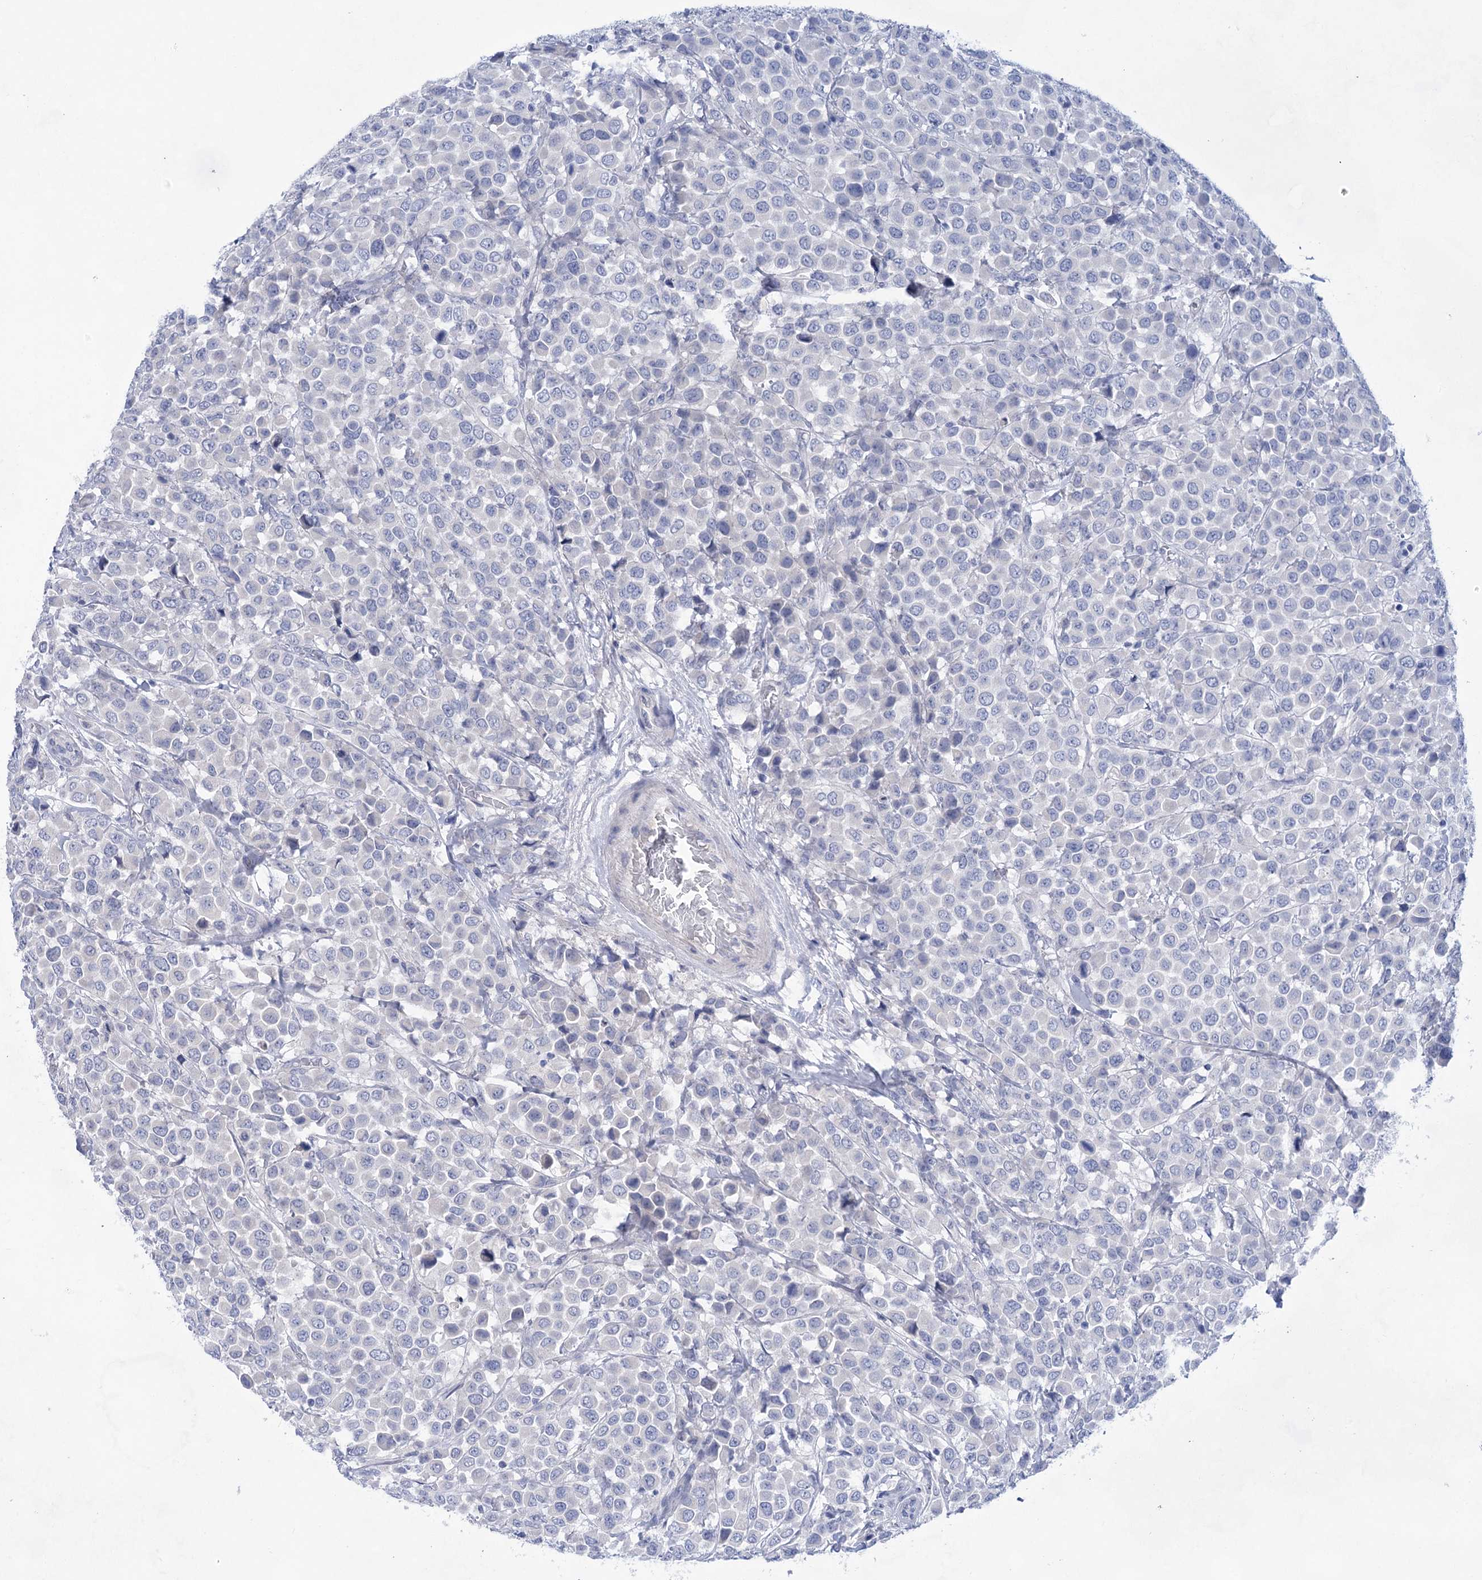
{"staining": {"intensity": "negative", "quantity": "none", "location": "none"}, "tissue": "breast cancer", "cell_type": "Tumor cells", "image_type": "cancer", "snomed": [{"axis": "morphology", "description": "Duct carcinoma"}, {"axis": "topography", "description": "Breast"}], "caption": "IHC of breast intraductal carcinoma displays no staining in tumor cells.", "gene": "LALBA", "patient": {"sex": "female", "age": 61}}